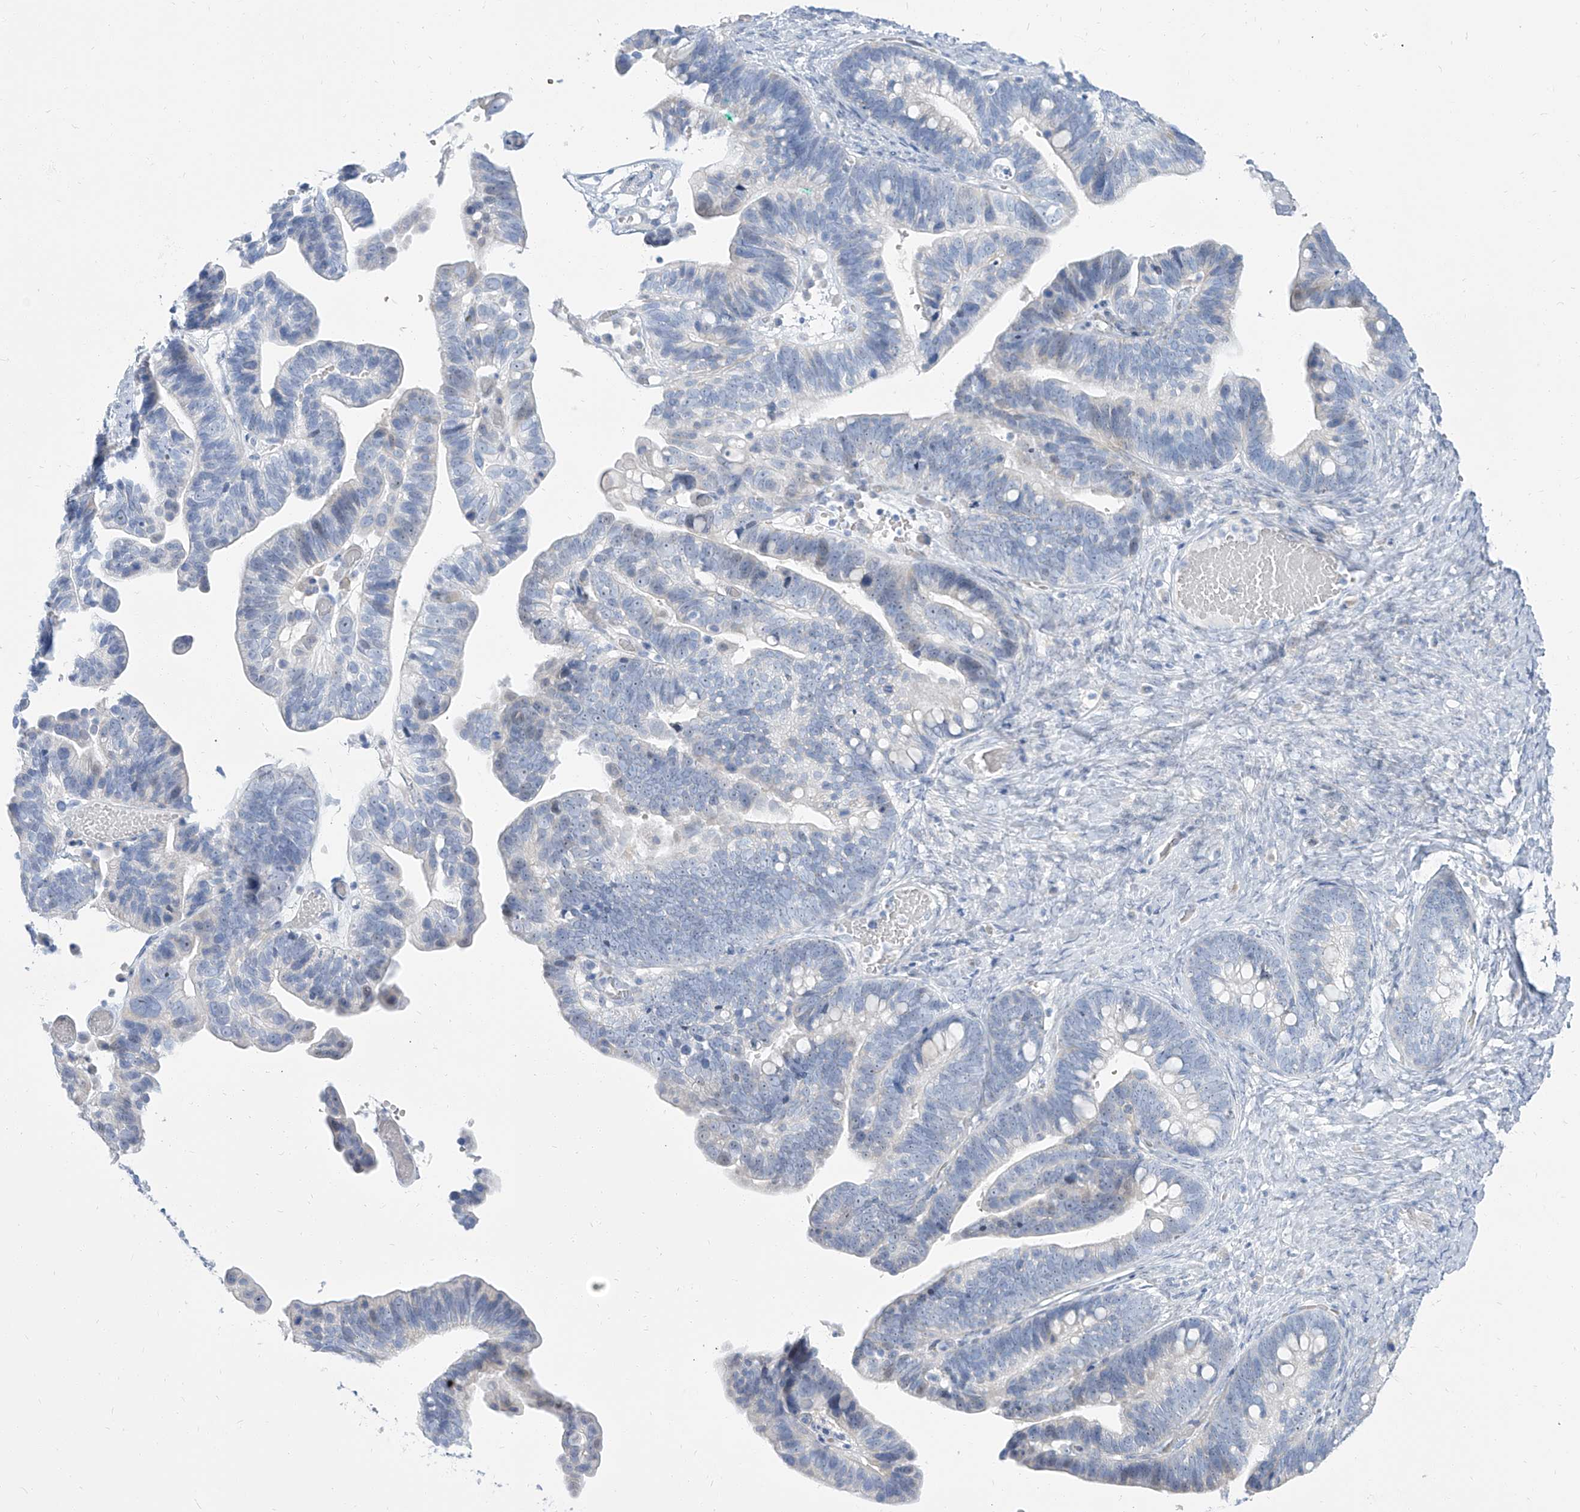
{"staining": {"intensity": "negative", "quantity": "none", "location": "none"}, "tissue": "ovarian cancer", "cell_type": "Tumor cells", "image_type": "cancer", "snomed": [{"axis": "morphology", "description": "Cystadenocarcinoma, serous, NOS"}, {"axis": "topography", "description": "Ovary"}], "caption": "IHC micrograph of neoplastic tissue: ovarian cancer (serous cystadenocarcinoma) stained with DAB (3,3'-diaminobenzidine) shows no significant protein positivity in tumor cells. Nuclei are stained in blue.", "gene": "TXLNB", "patient": {"sex": "female", "age": 56}}